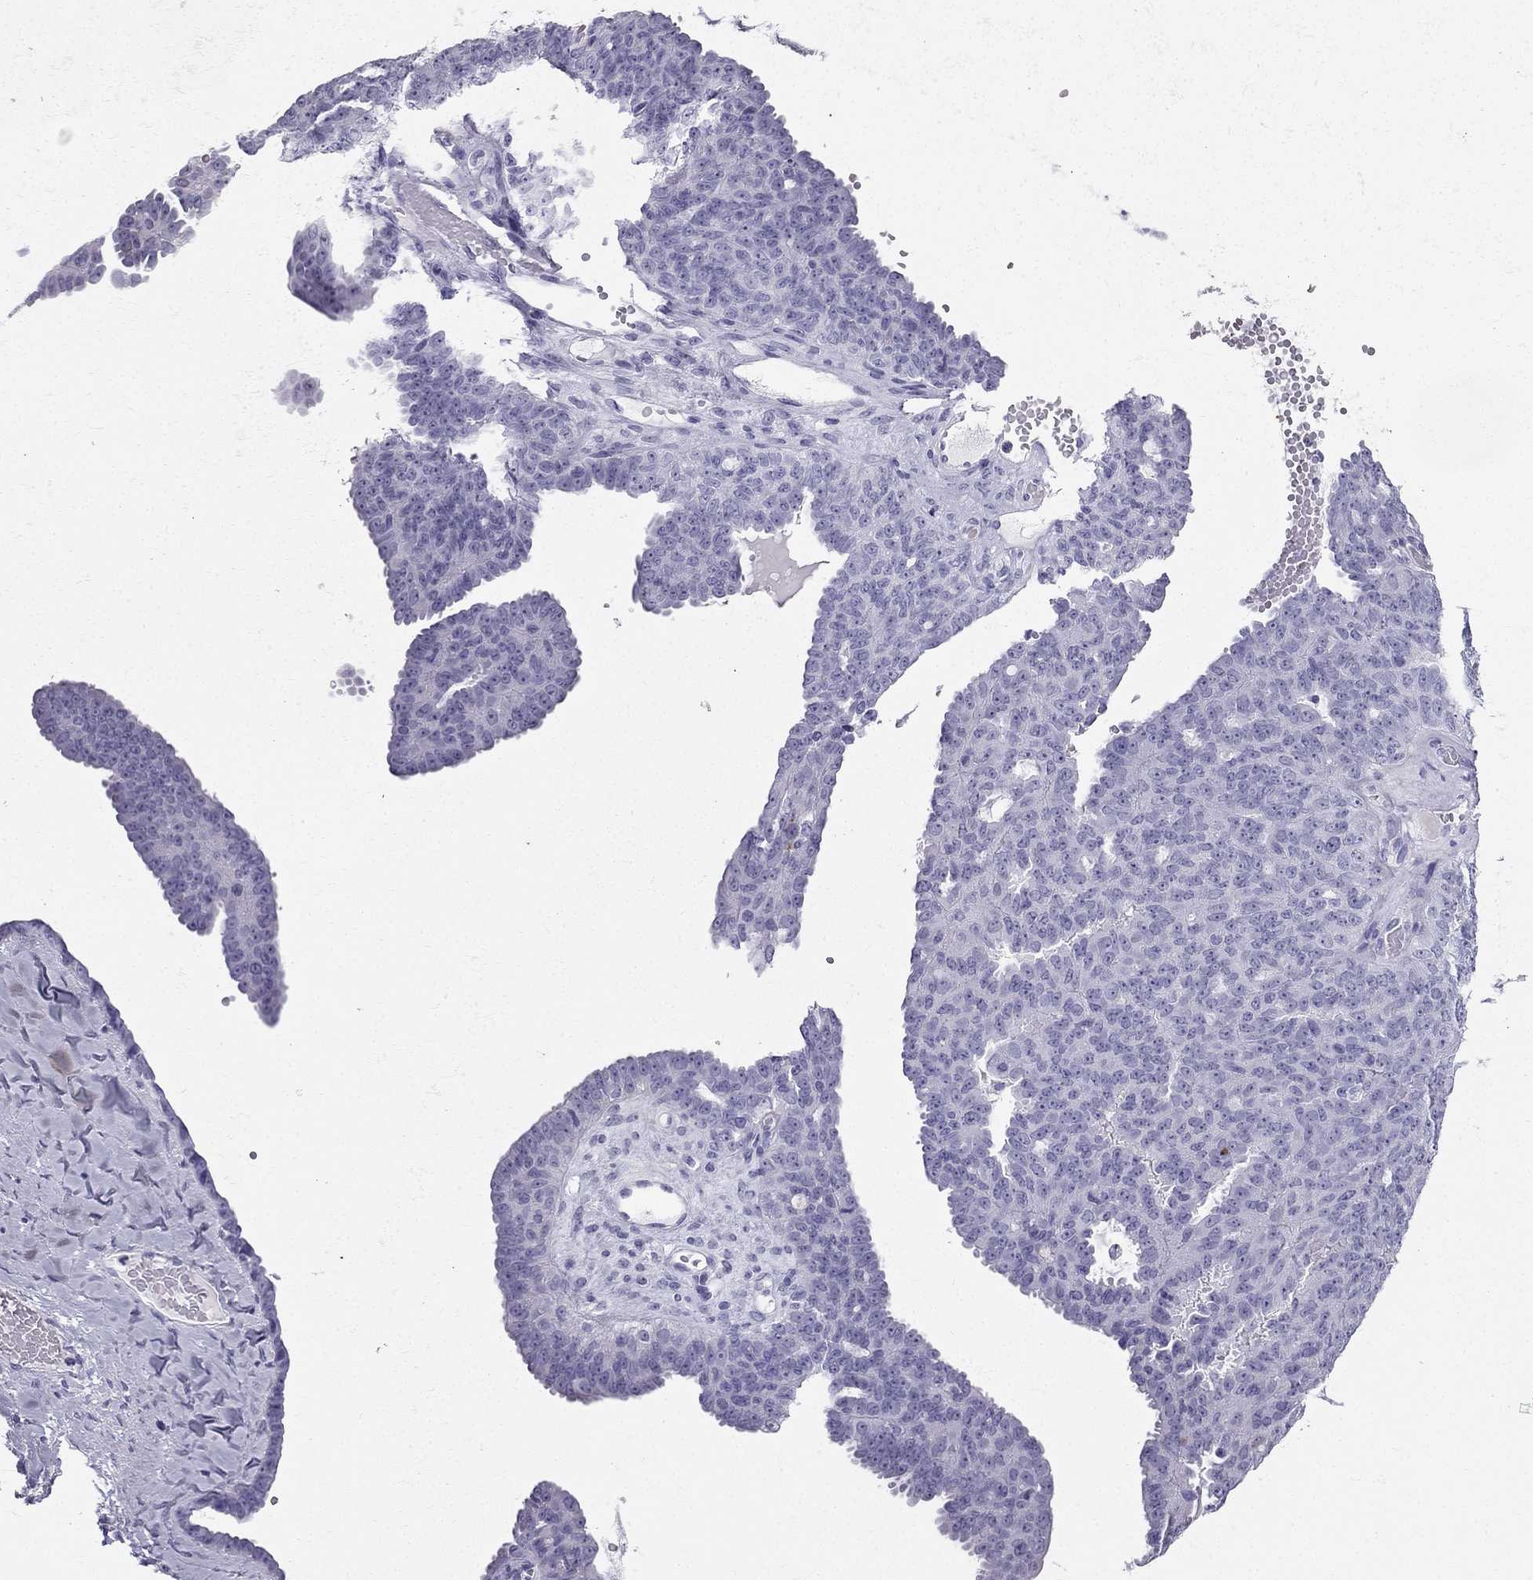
{"staining": {"intensity": "negative", "quantity": "none", "location": "none"}, "tissue": "ovarian cancer", "cell_type": "Tumor cells", "image_type": "cancer", "snomed": [{"axis": "morphology", "description": "Cystadenocarcinoma, serous, NOS"}, {"axis": "topography", "description": "Ovary"}], "caption": "High magnification brightfield microscopy of serous cystadenocarcinoma (ovarian) stained with DAB (brown) and counterstained with hematoxylin (blue): tumor cells show no significant expression.", "gene": "TFF3", "patient": {"sex": "female", "age": 71}}